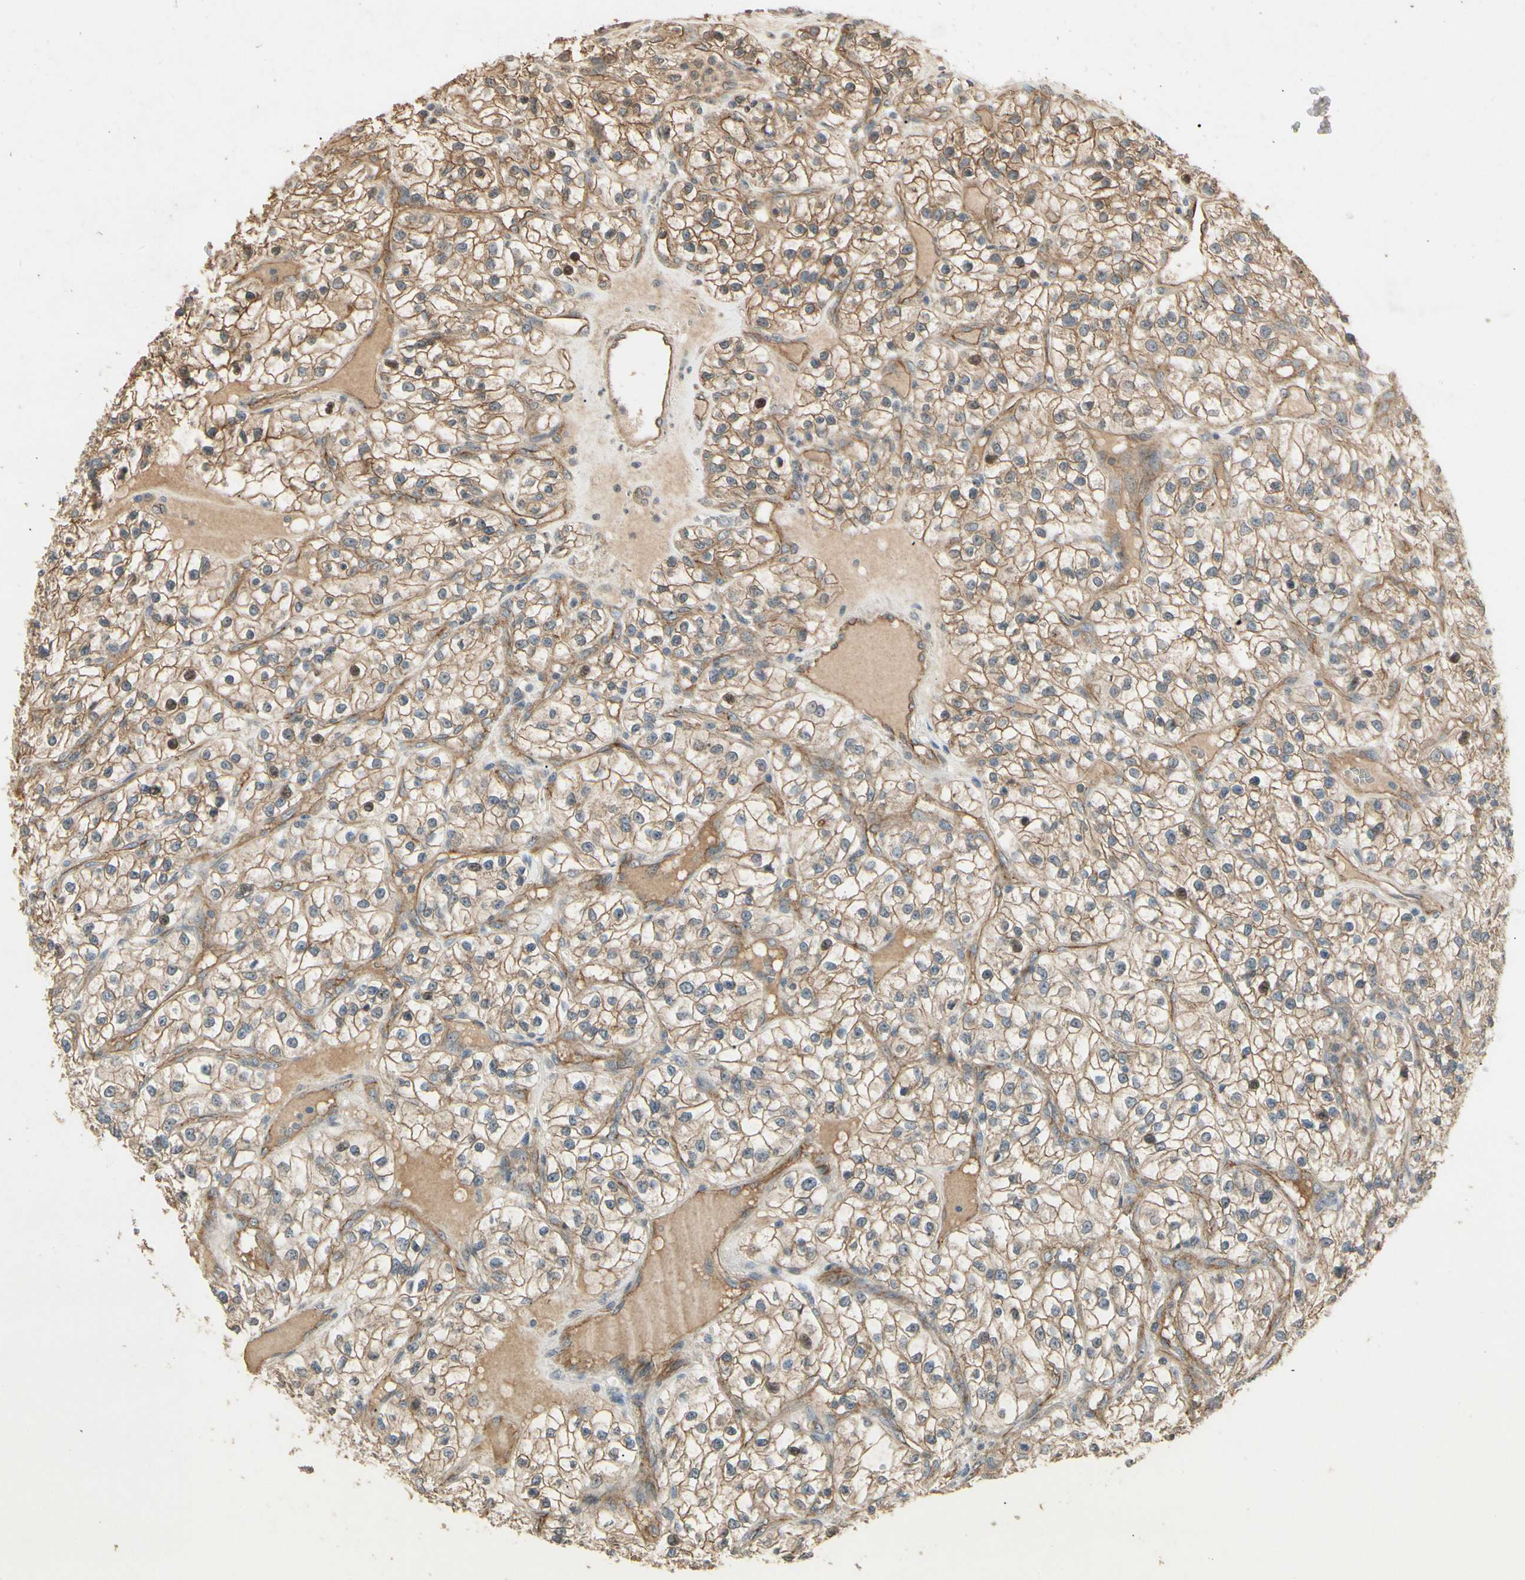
{"staining": {"intensity": "weak", "quantity": "25%-75%", "location": "cytoplasmic/membranous"}, "tissue": "renal cancer", "cell_type": "Tumor cells", "image_type": "cancer", "snomed": [{"axis": "morphology", "description": "Adenocarcinoma, NOS"}, {"axis": "topography", "description": "Kidney"}], "caption": "Protein staining exhibits weak cytoplasmic/membranous positivity in about 25%-75% of tumor cells in adenocarcinoma (renal).", "gene": "RNF180", "patient": {"sex": "female", "age": 57}}